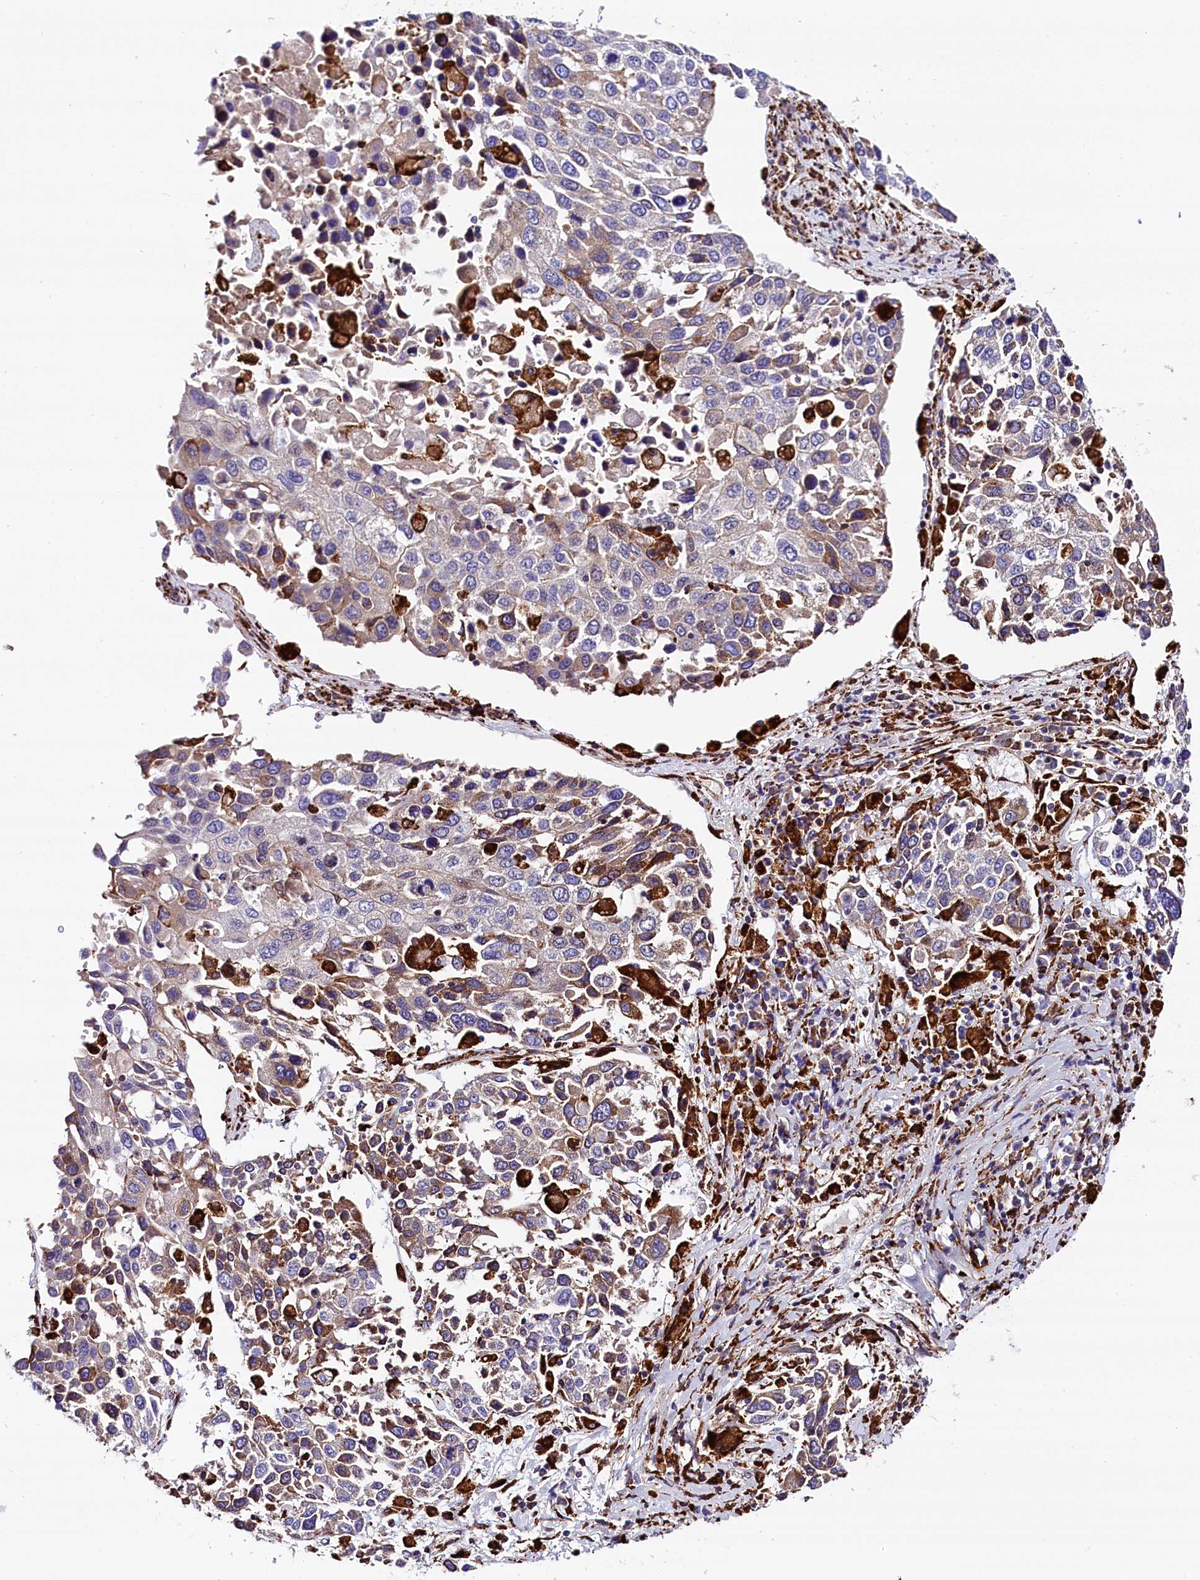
{"staining": {"intensity": "weak", "quantity": "<25%", "location": "cytoplasmic/membranous"}, "tissue": "lung cancer", "cell_type": "Tumor cells", "image_type": "cancer", "snomed": [{"axis": "morphology", "description": "Squamous cell carcinoma, NOS"}, {"axis": "topography", "description": "Lung"}], "caption": "Immunohistochemical staining of human lung squamous cell carcinoma reveals no significant positivity in tumor cells. (DAB immunohistochemistry, high magnification).", "gene": "CMTR2", "patient": {"sex": "male", "age": 65}}